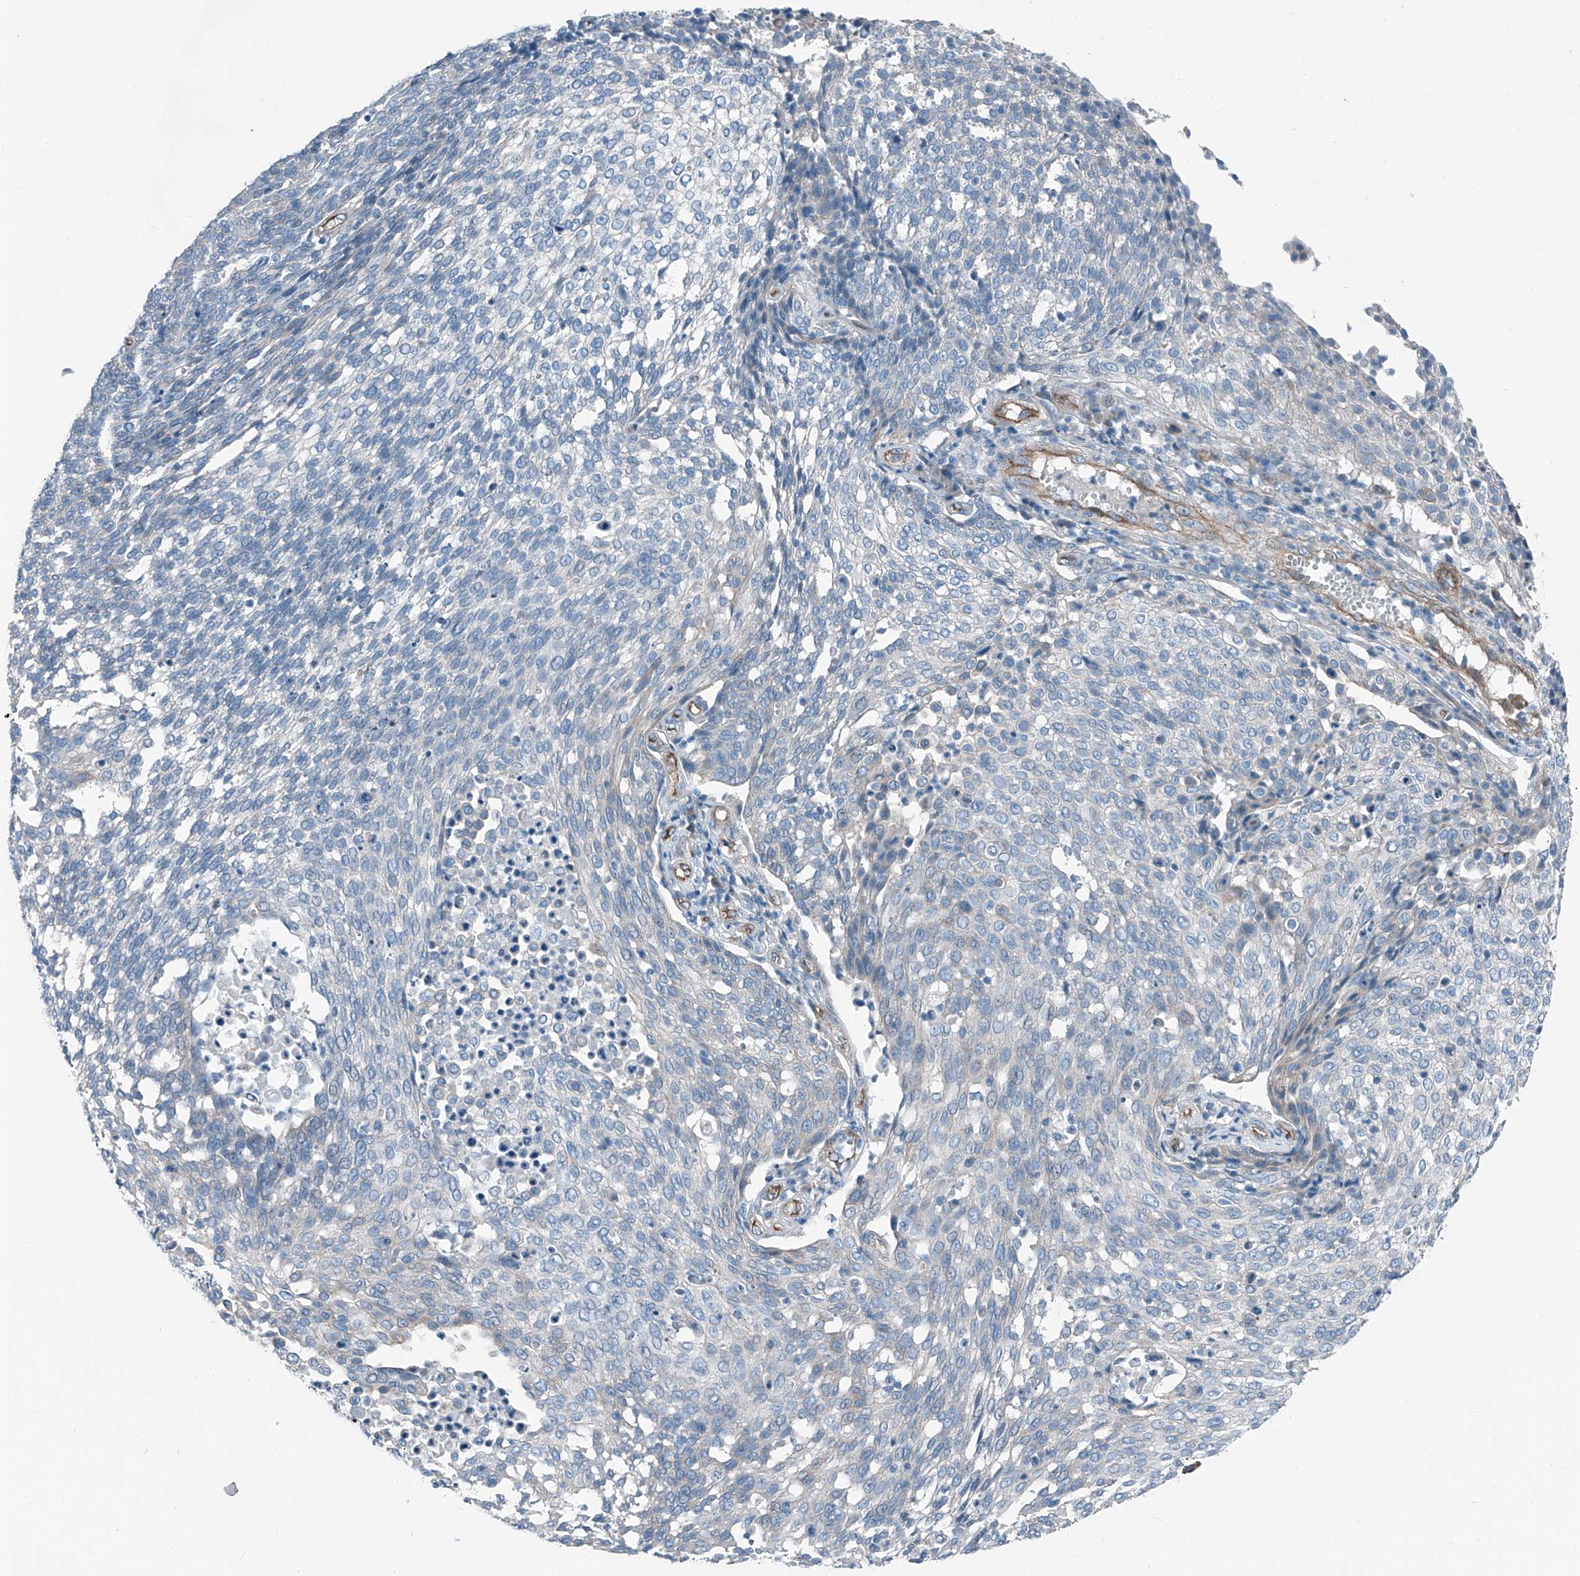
{"staining": {"intensity": "negative", "quantity": "none", "location": "none"}, "tissue": "cervical cancer", "cell_type": "Tumor cells", "image_type": "cancer", "snomed": [{"axis": "morphology", "description": "Squamous cell carcinoma, NOS"}, {"axis": "topography", "description": "Cervix"}], "caption": "An image of squamous cell carcinoma (cervical) stained for a protein shows no brown staining in tumor cells. (DAB immunohistochemistry, high magnification).", "gene": "THEMIS2", "patient": {"sex": "female", "age": 34}}